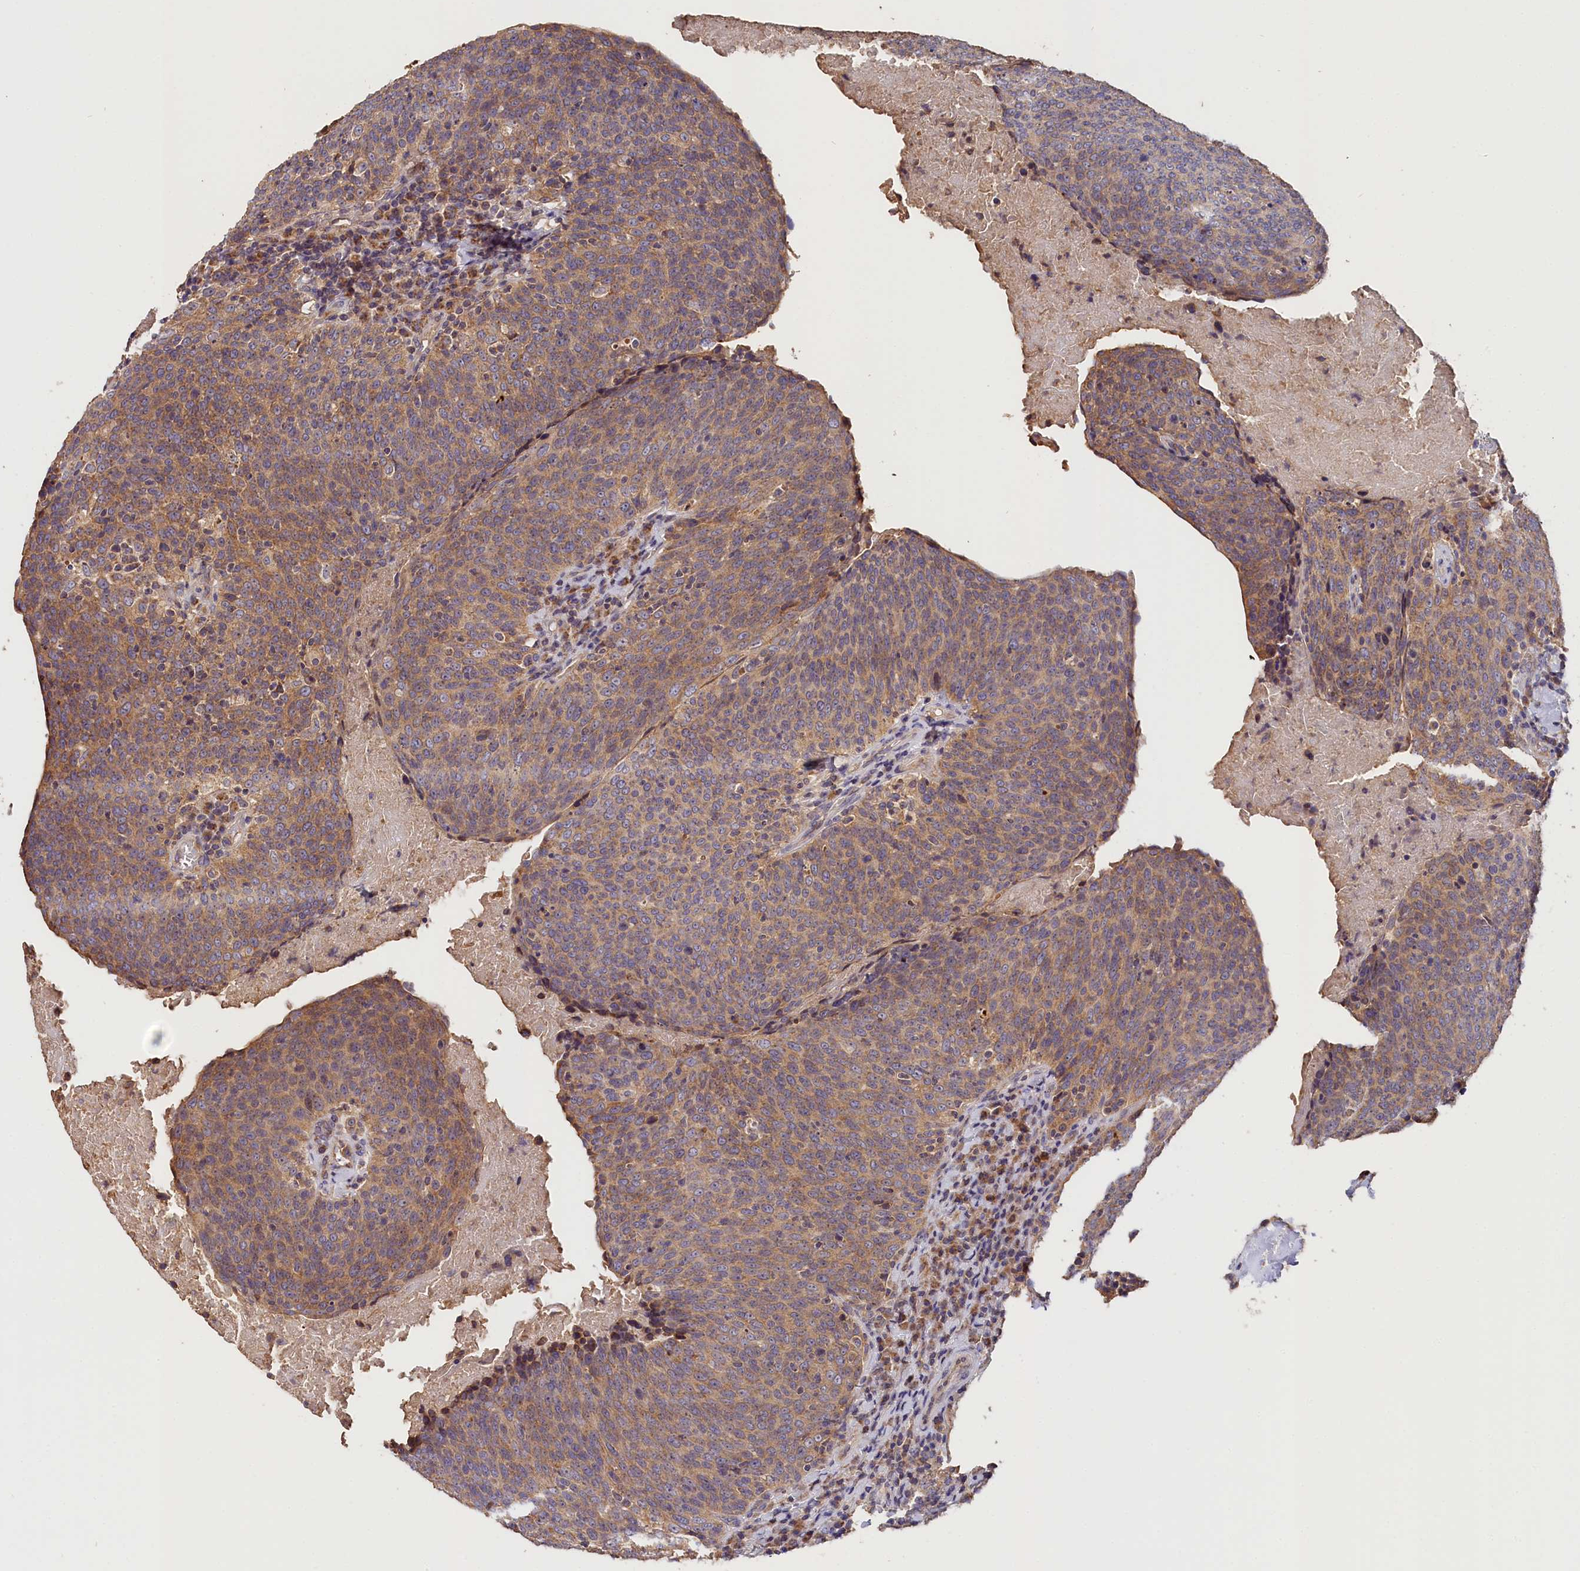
{"staining": {"intensity": "weak", "quantity": ">75%", "location": "cytoplasmic/membranous"}, "tissue": "head and neck cancer", "cell_type": "Tumor cells", "image_type": "cancer", "snomed": [{"axis": "morphology", "description": "Squamous cell carcinoma, NOS"}, {"axis": "morphology", "description": "Squamous cell carcinoma, metastatic, NOS"}, {"axis": "topography", "description": "Lymph node"}, {"axis": "topography", "description": "Head-Neck"}], "caption": "Immunohistochemical staining of head and neck cancer (squamous cell carcinoma) shows low levels of weak cytoplasmic/membranous protein expression in approximately >75% of tumor cells. (IHC, brightfield microscopy, high magnification).", "gene": "KATNB1", "patient": {"sex": "male", "age": 62}}